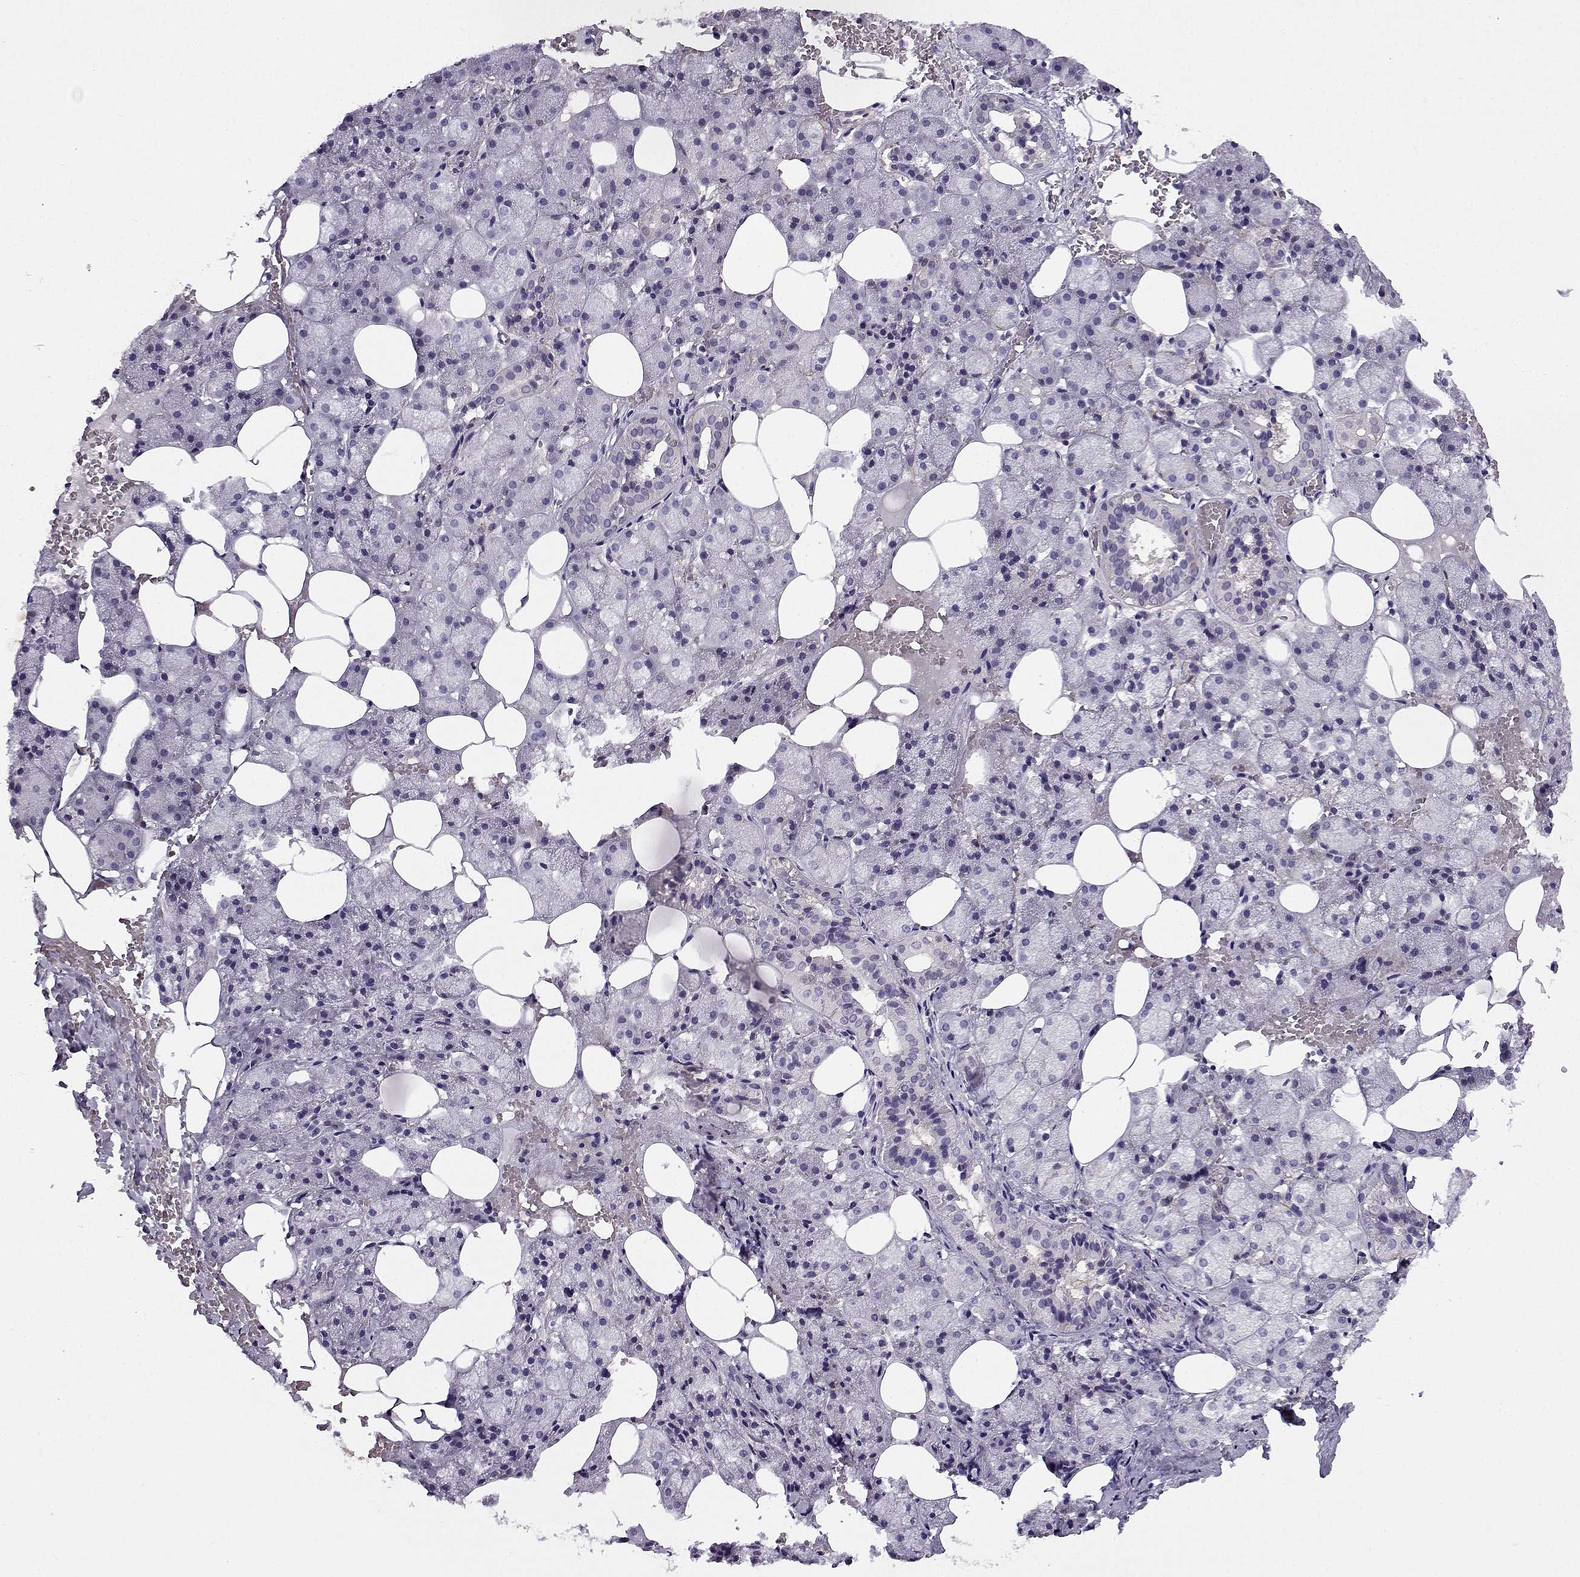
{"staining": {"intensity": "negative", "quantity": "none", "location": "none"}, "tissue": "salivary gland", "cell_type": "Glandular cells", "image_type": "normal", "snomed": [{"axis": "morphology", "description": "Normal tissue, NOS"}, {"axis": "topography", "description": "Salivary gland"}], "caption": "This is a photomicrograph of IHC staining of unremarkable salivary gland, which shows no staining in glandular cells.", "gene": "UCP3", "patient": {"sex": "male", "age": 38}}